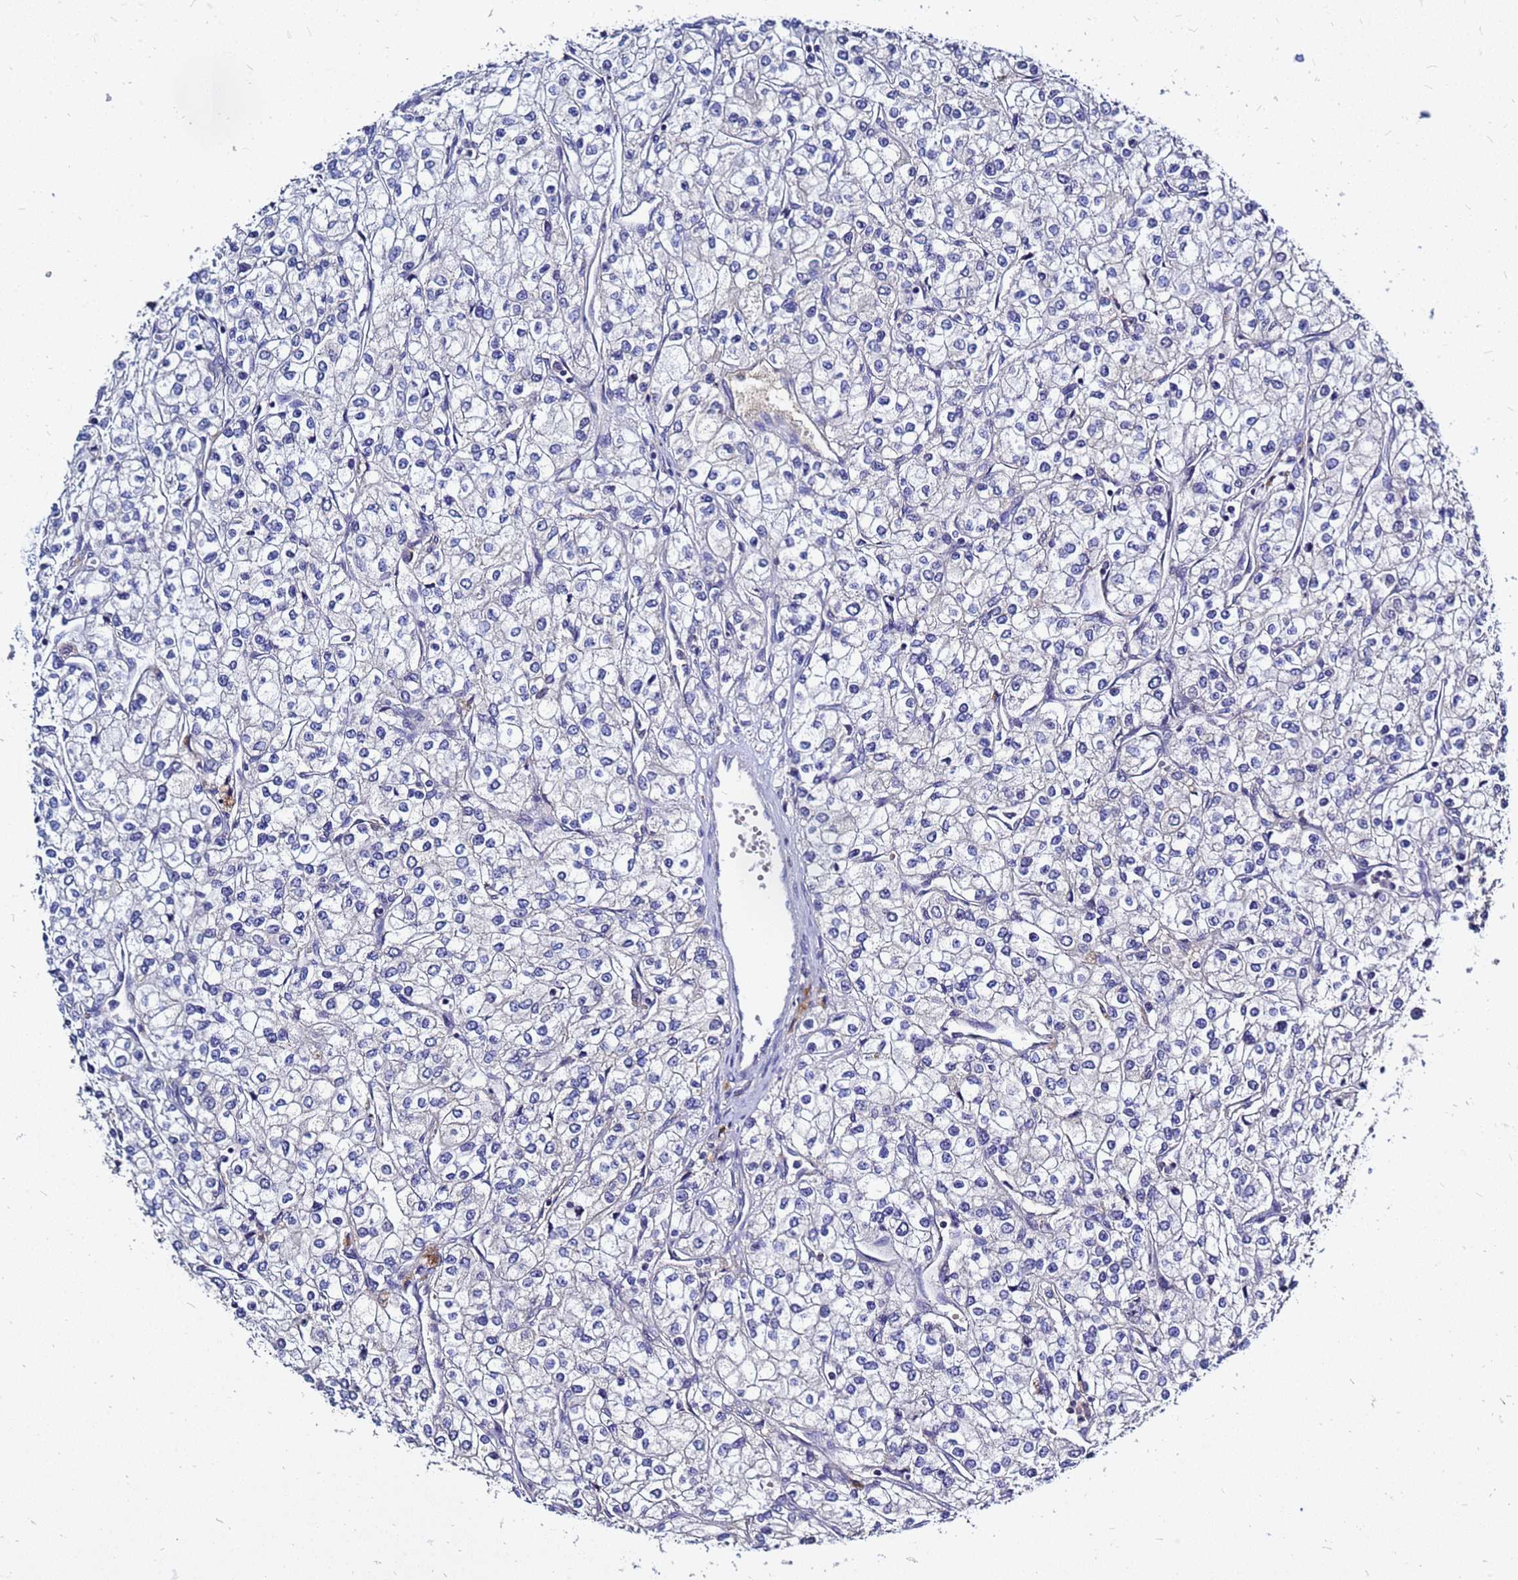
{"staining": {"intensity": "negative", "quantity": "none", "location": "none"}, "tissue": "renal cancer", "cell_type": "Tumor cells", "image_type": "cancer", "snomed": [{"axis": "morphology", "description": "Adenocarcinoma, NOS"}, {"axis": "topography", "description": "Kidney"}], "caption": "Renal adenocarcinoma was stained to show a protein in brown. There is no significant expression in tumor cells.", "gene": "SRGAP3", "patient": {"sex": "male", "age": 80}}